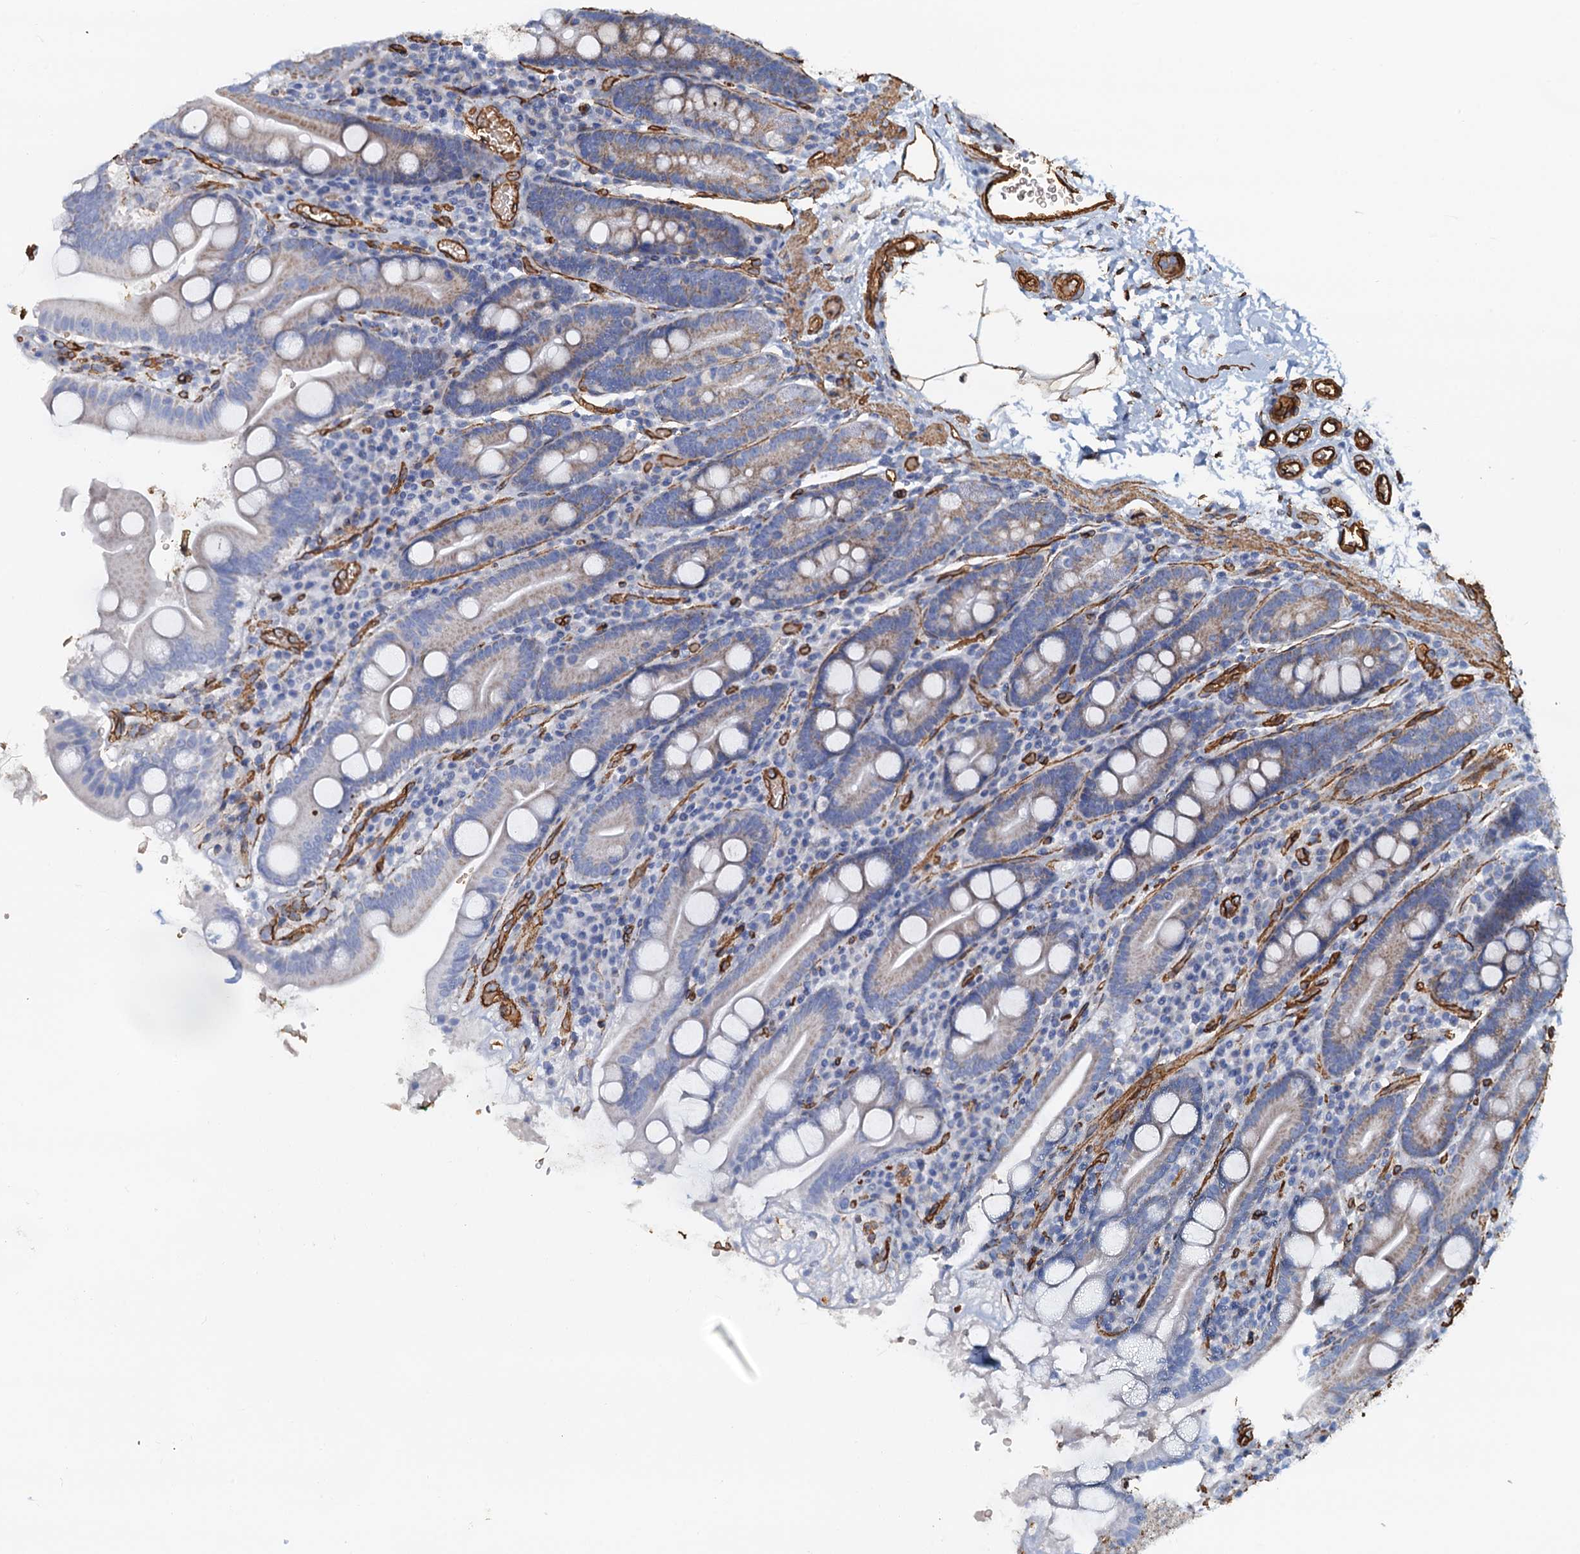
{"staining": {"intensity": "weak", "quantity": "<25%", "location": "cytoplasmic/membranous"}, "tissue": "duodenum", "cell_type": "Glandular cells", "image_type": "normal", "snomed": [{"axis": "morphology", "description": "Normal tissue, NOS"}, {"axis": "topography", "description": "Duodenum"}], "caption": "Immunohistochemistry micrograph of unremarkable duodenum: duodenum stained with DAB (3,3'-diaminobenzidine) displays no significant protein expression in glandular cells. The staining is performed using DAB (3,3'-diaminobenzidine) brown chromogen with nuclei counter-stained in using hematoxylin.", "gene": "DGKG", "patient": {"sex": "male", "age": 35}}